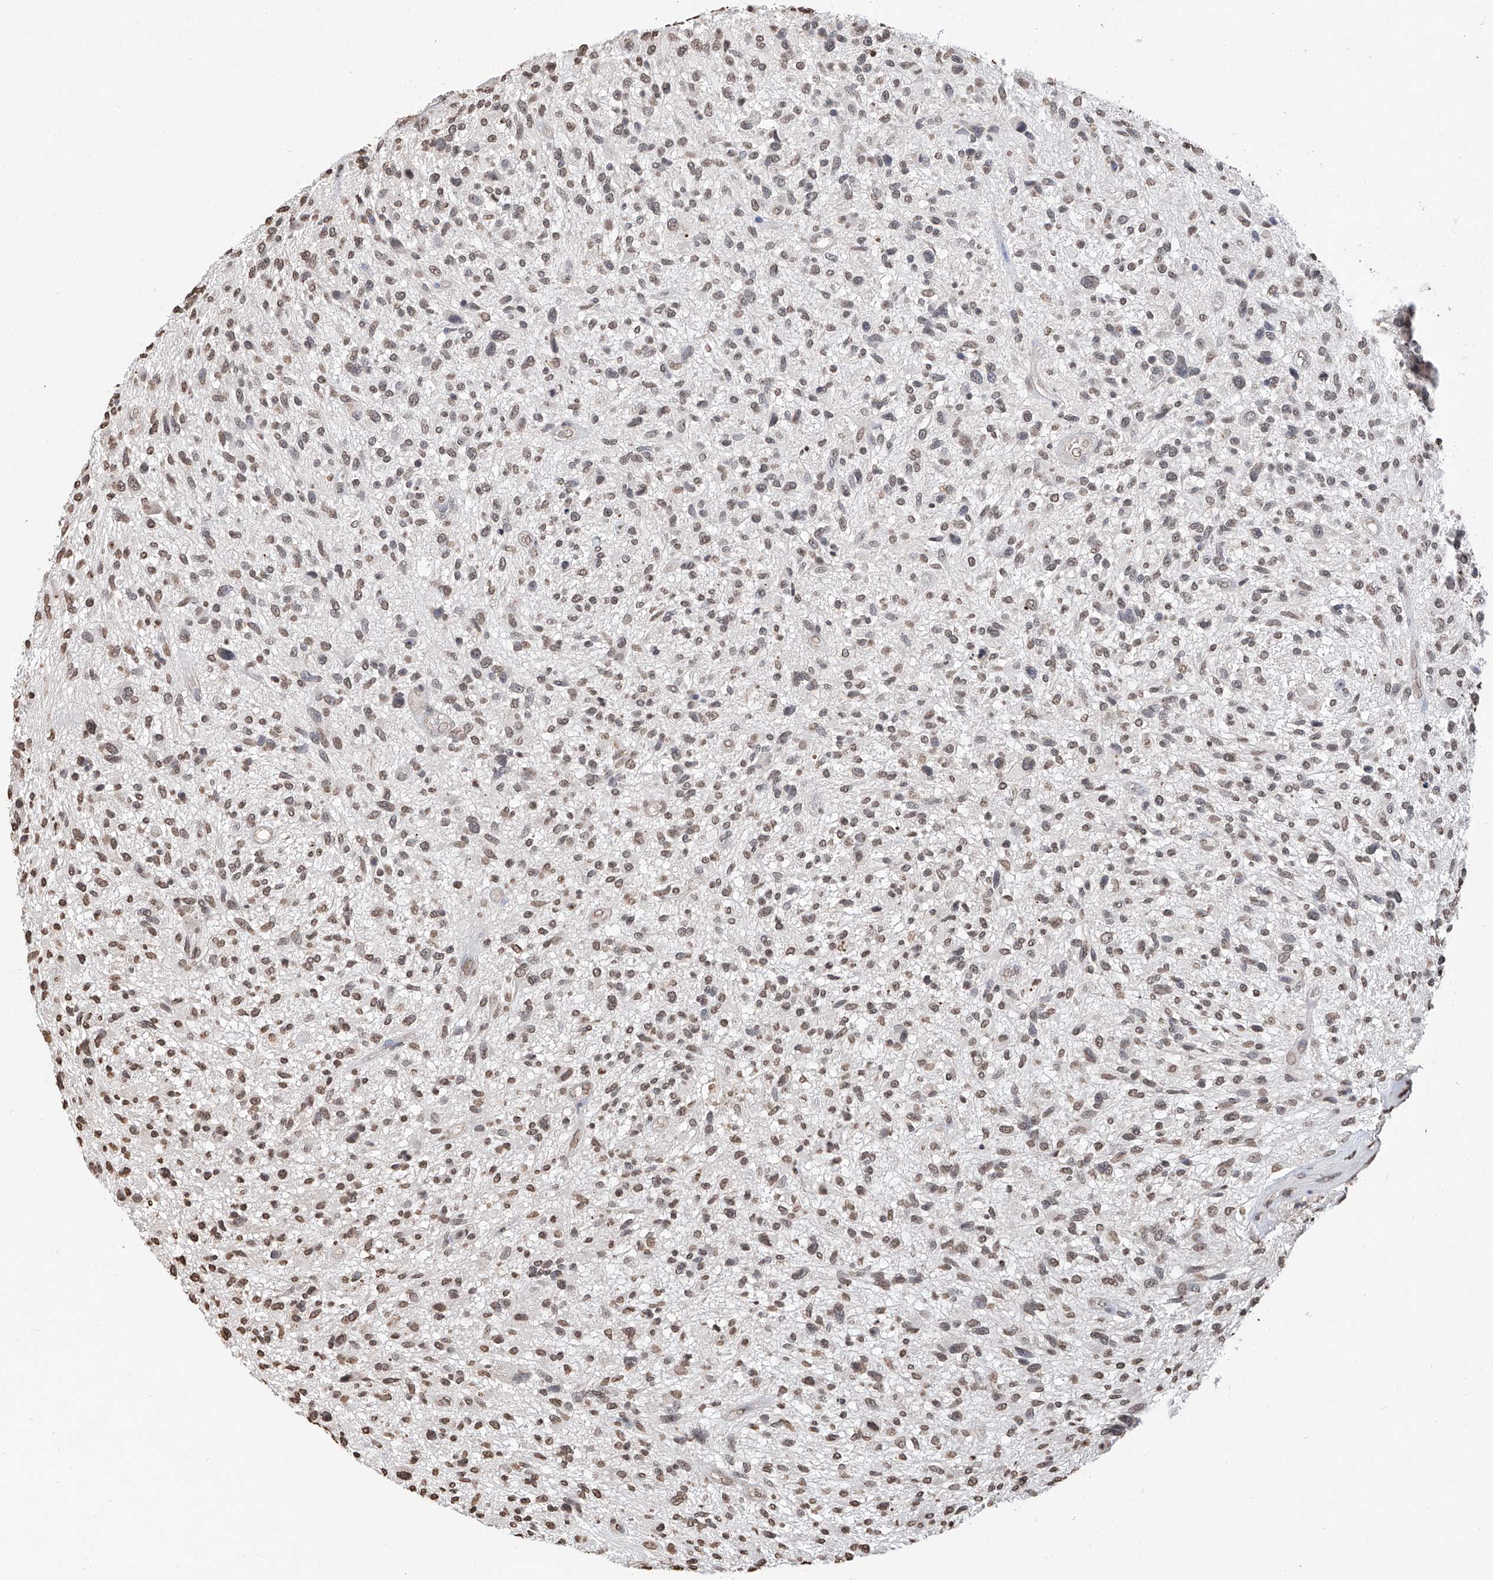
{"staining": {"intensity": "weak", "quantity": ">75%", "location": "nuclear"}, "tissue": "glioma", "cell_type": "Tumor cells", "image_type": "cancer", "snomed": [{"axis": "morphology", "description": "Glioma, malignant, High grade"}, {"axis": "topography", "description": "Brain"}], "caption": "Protein analysis of high-grade glioma (malignant) tissue exhibits weak nuclear expression in about >75% of tumor cells.", "gene": "RP9", "patient": {"sex": "male", "age": 47}}